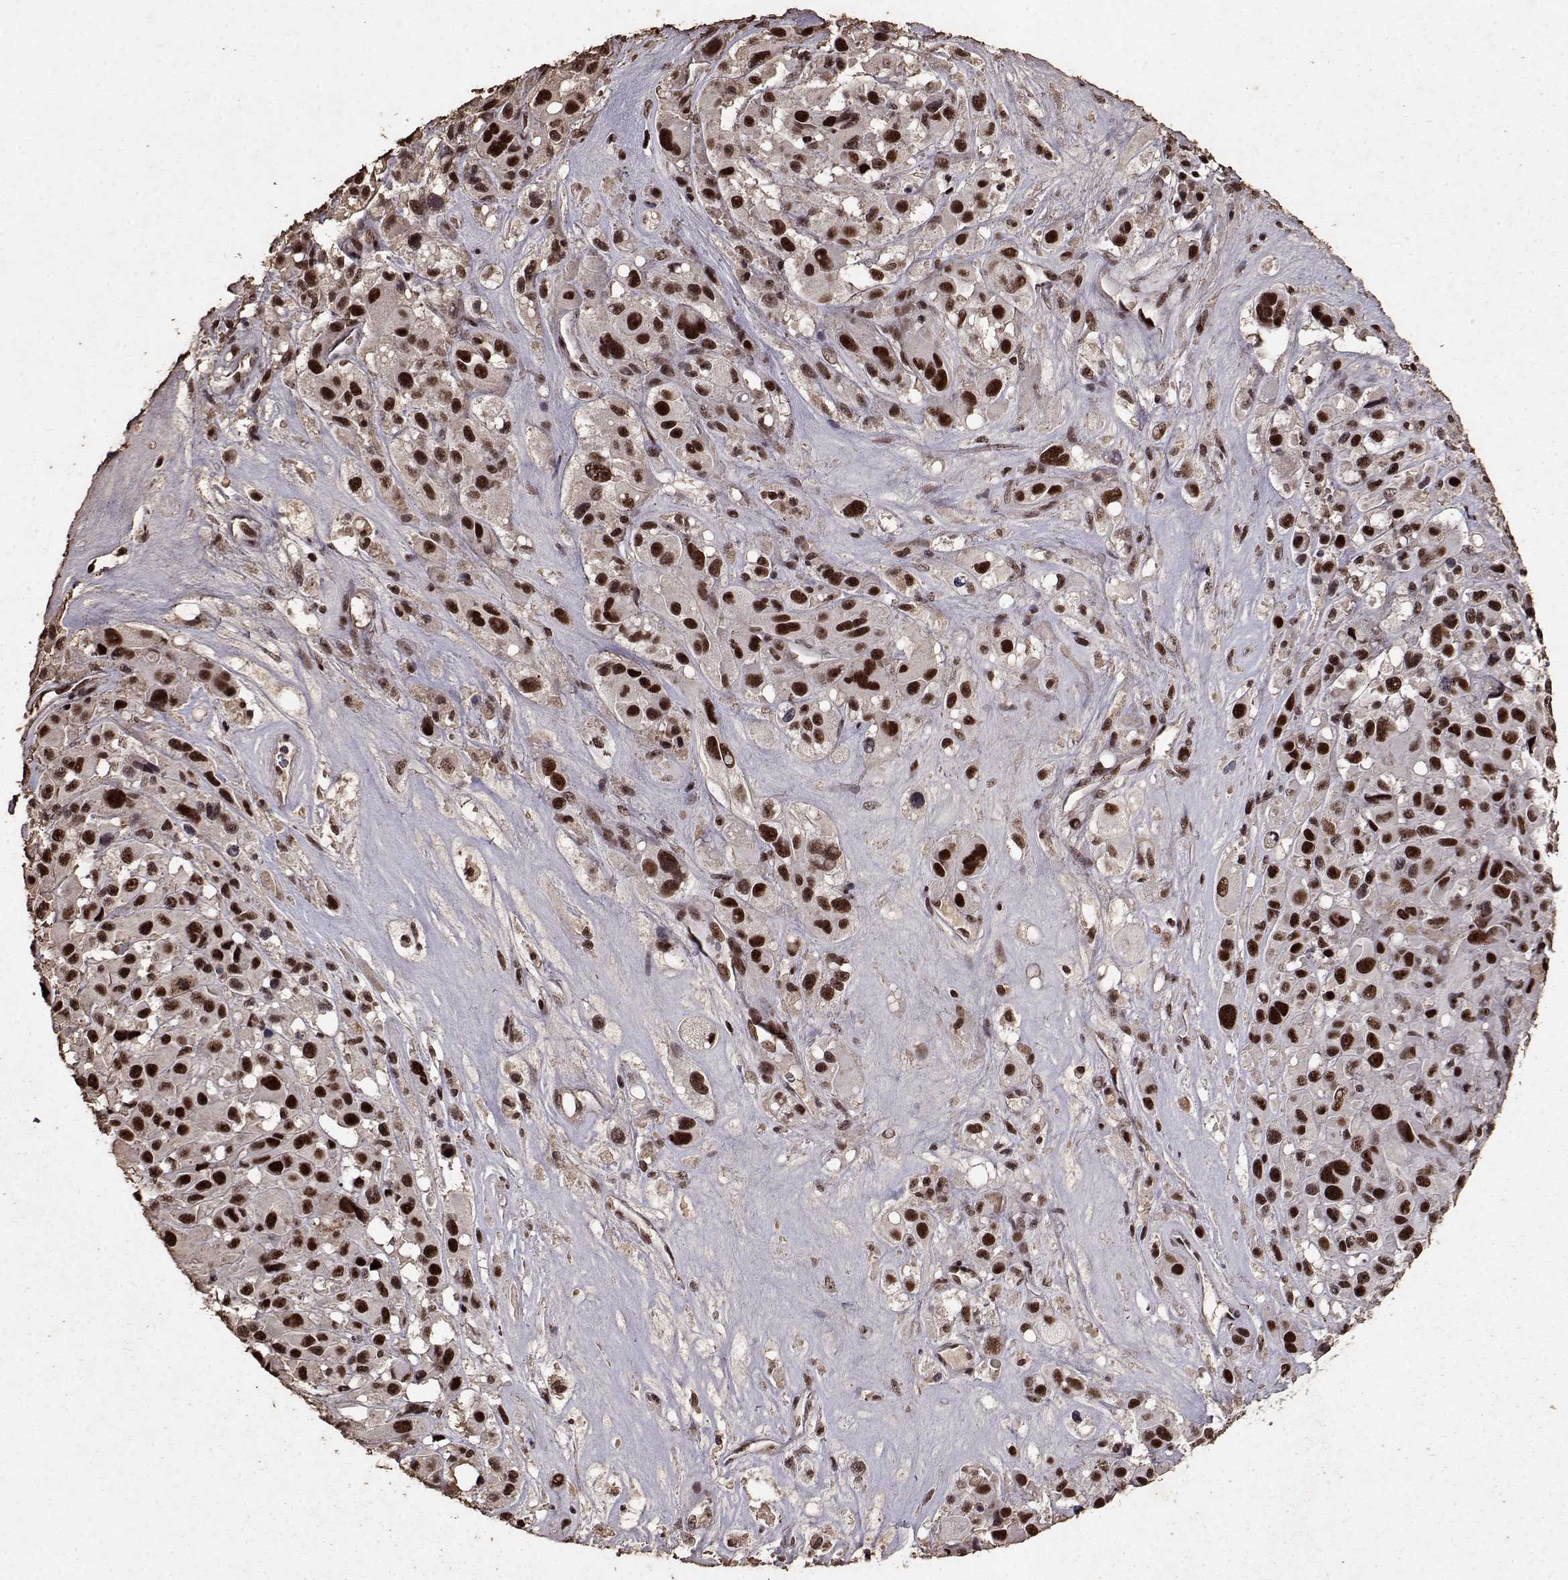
{"staining": {"intensity": "strong", "quantity": ">75%", "location": "nuclear"}, "tissue": "melanoma", "cell_type": "Tumor cells", "image_type": "cancer", "snomed": [{"axis": "morphology", "description": "Malignant melanoma, Metastatic site"}, {"axis": "topography", "description": "Lymph node"}], "caption": "This is an image of IHC staining of malignant melanoma (metastatic site), which shows strong positivity in the nuclear of tumor cells.", "gene": "TOE1", "patient": {"sex": "female", "age": 65}}